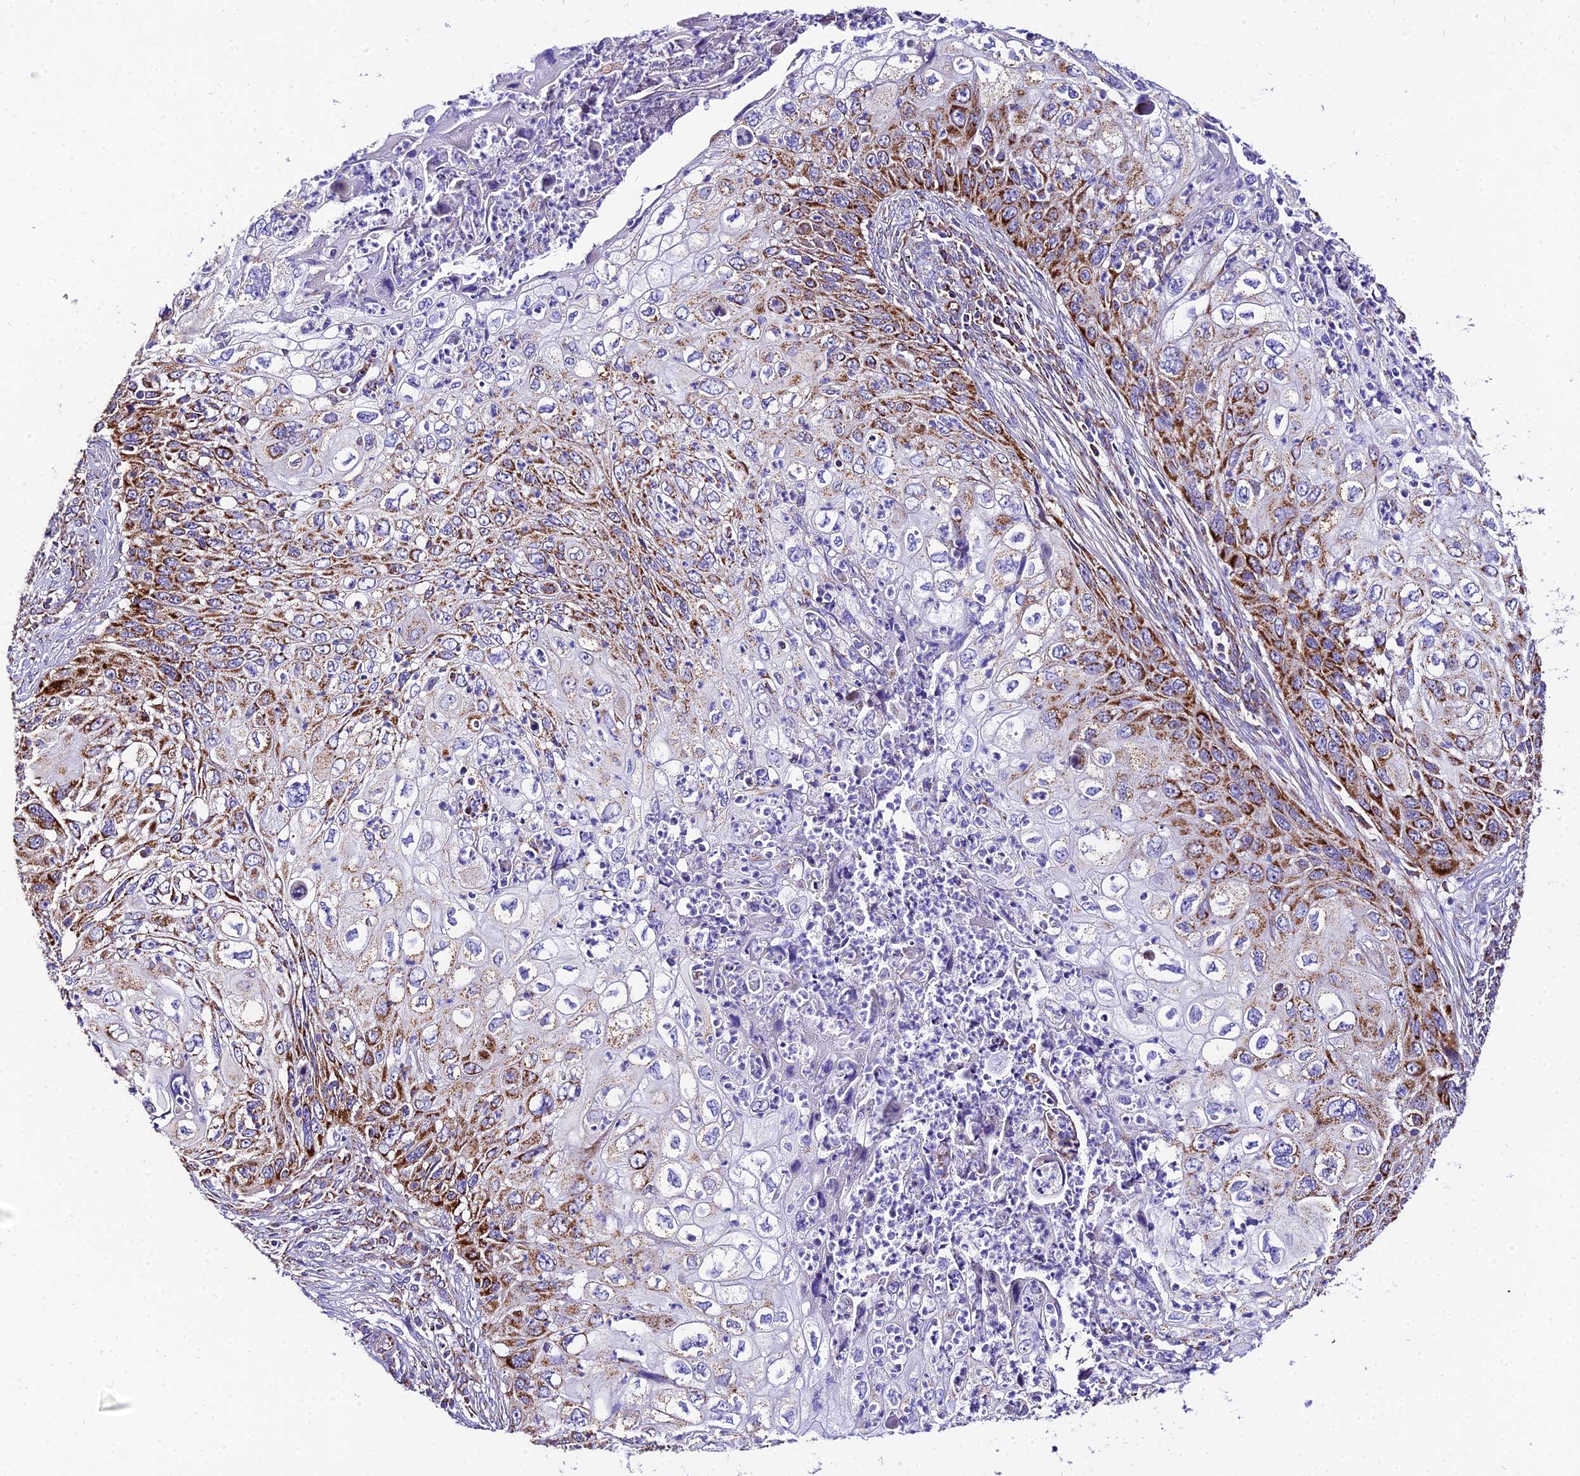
{"staining": {"intensity": "strong", "quantity": "25%-75%", "location": "cytoplasmic/membranous"}, "tissue": "cervical cancer", "cell_type": "Tumor cells", "image_type": "cancer", "snomed": [{"axis": "morphology", "description": "Squamous cell carcinoma, NOS"}, {"axis": "topography", "description": "Cervix"}], "caption": "Cervical cancer (squamous cell carcinoma) stained for a protein reveals strong cytoplasmic/membranous positivity in tumor cells.", "gene": "OCIAD1", "patient": {"sex": "female", "age": 70}}